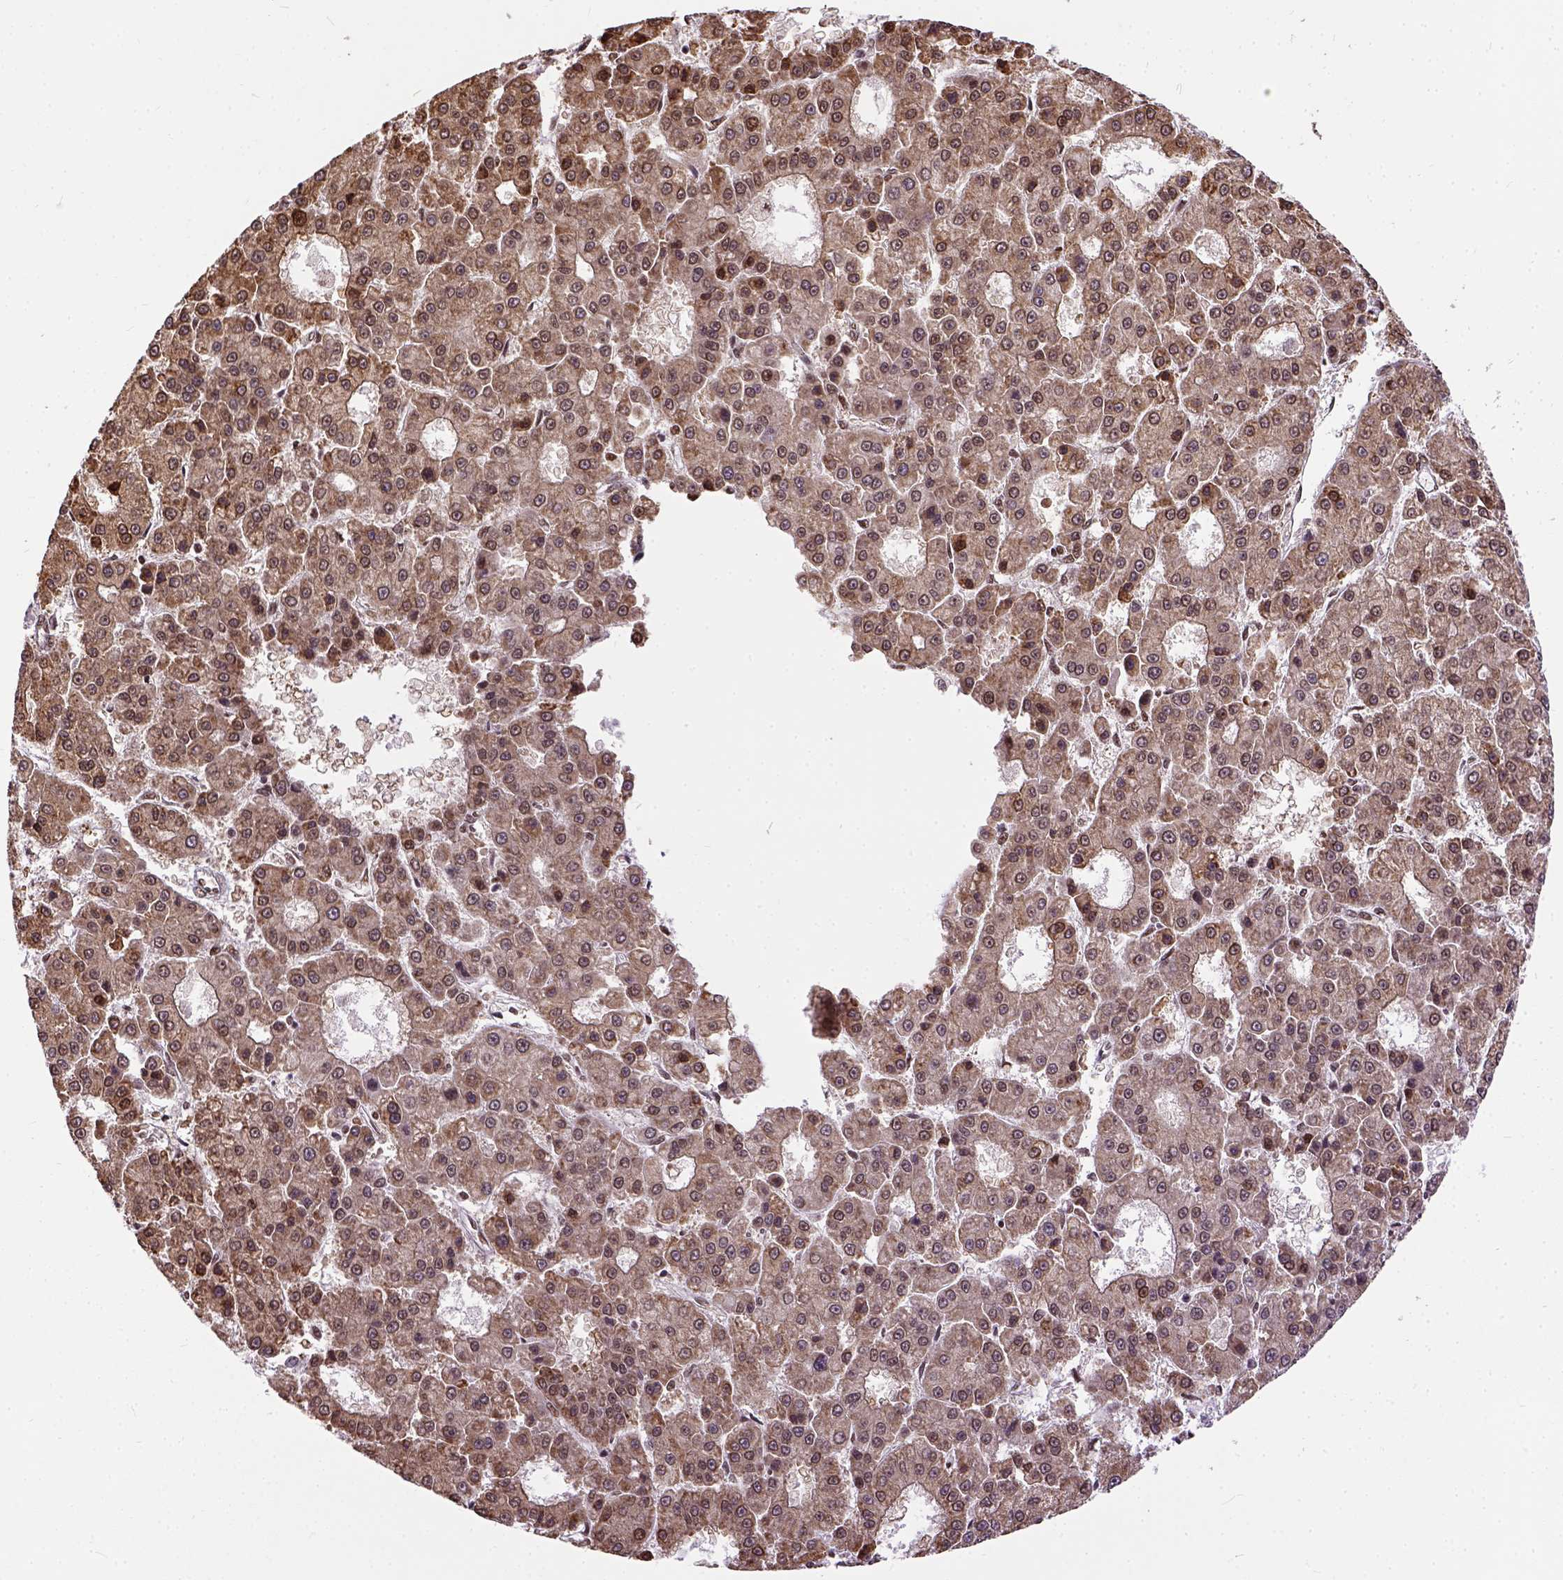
{"staining": {"intensity": "moderate", "quantity": "25%-75%", "location": "nuclear"}, "tissue": "liver cancer", "cell_type": "Tumor cells", "image_type": "cancer", "snomed": [{"axis": "morphology", "description": "Carcinoma, Hepatocellular, NOS"}, {"axis": "topography", "description": "Liver"}], "caption": "A histopathology image of liver cancer stained for a protein shows moderate nuclear brown staining in tumor cells.", "gene": "NACC1", "patient": {"sex": "male", "age": 70}}